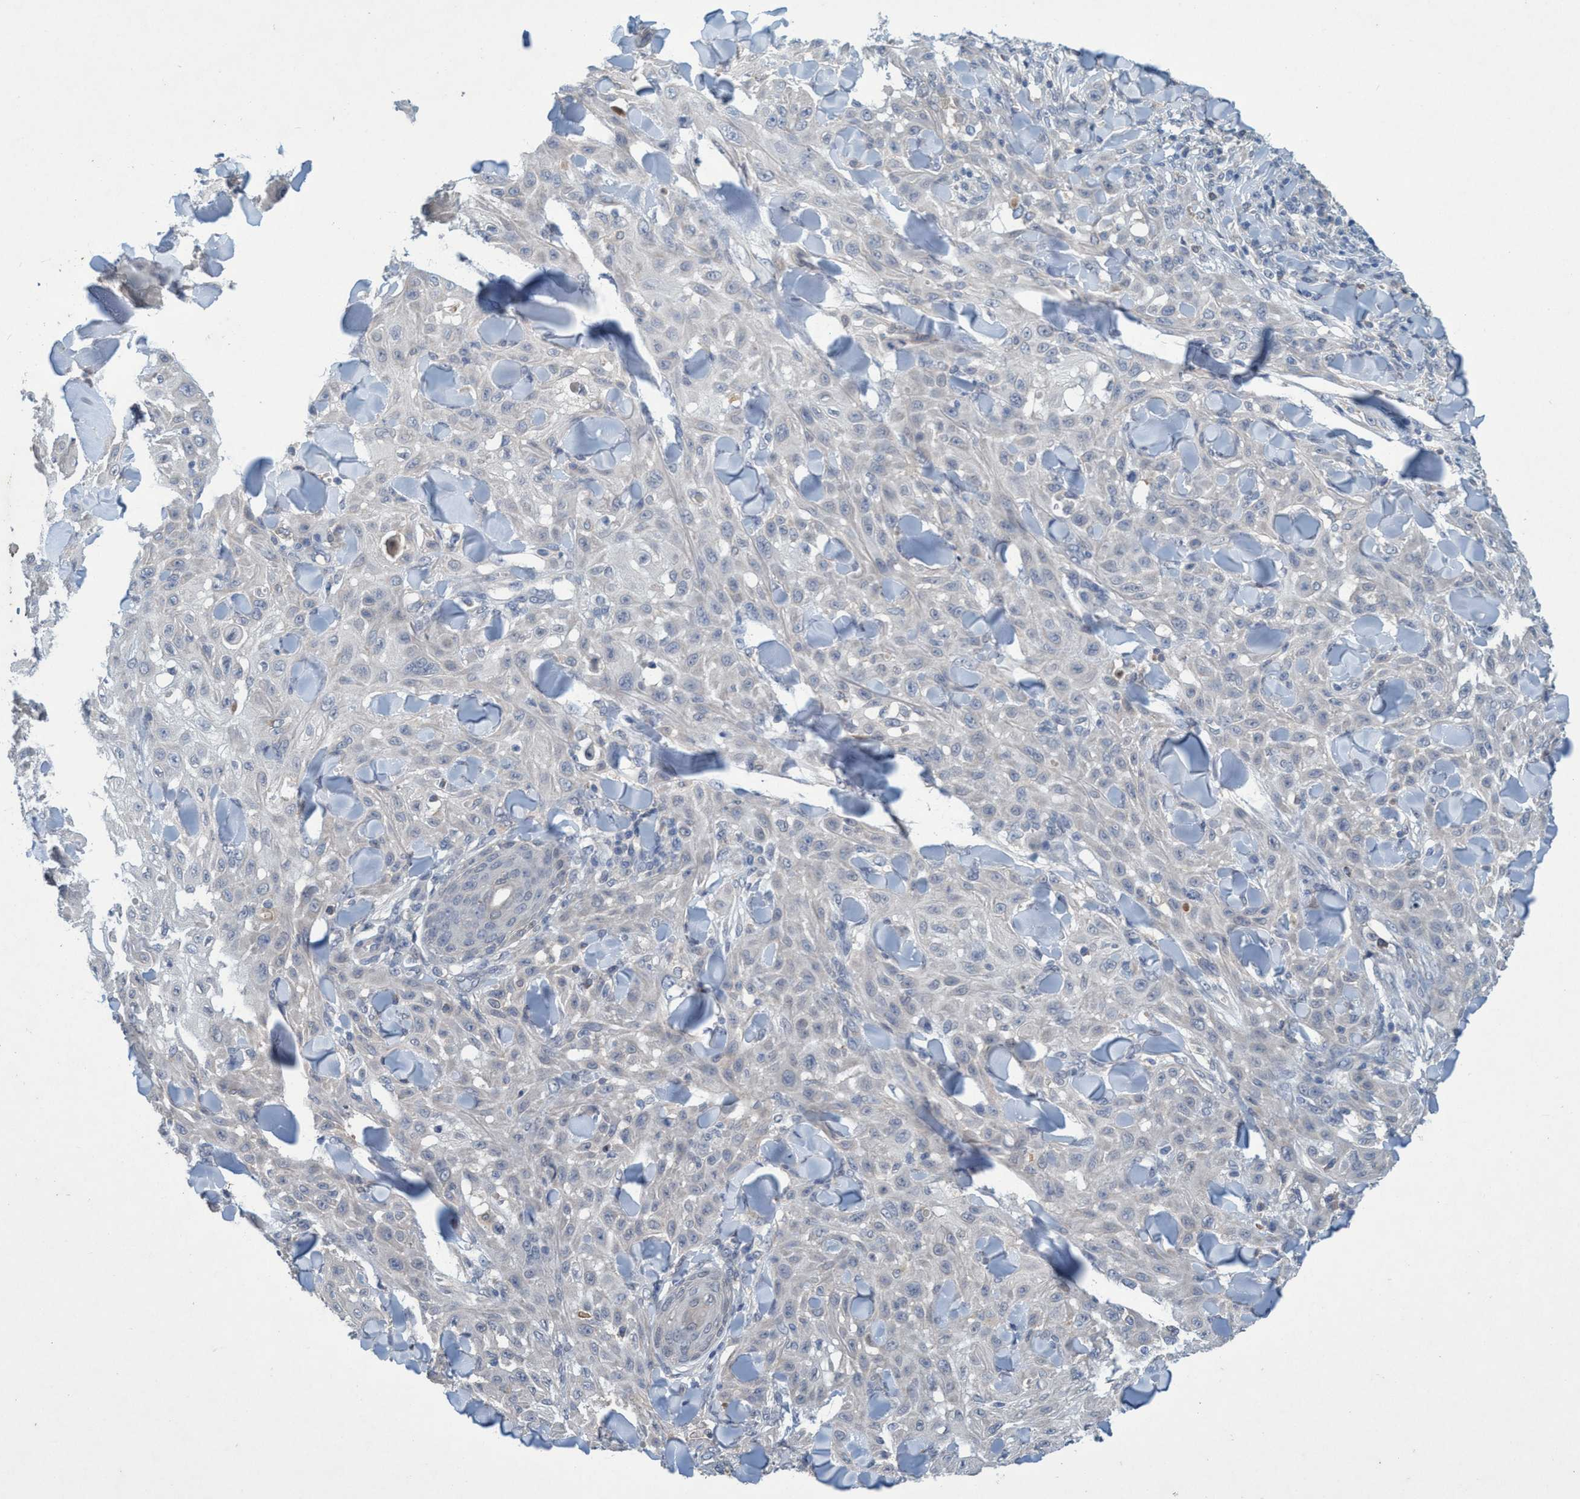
{"staining": {"intensity": "negative", "quantity": "none", "location": "none"}, "tissue": "skin cancer", "cell_type": "Tumor cells", "image_type": "cancer", "snomed": [{"axis": "morphology", "description": "Squamous cell carcinoma, NOS"}, {"axis": "topography", "description": "Skin"}], "caption": "A high-resolution photomicrograph shows immunohistochemistry (IHC) staining of skin squamous cell carcinoma, which exhibits no significant expression in tumor cells.", "gene": "RNF208", "patient": {"sex": "male", "age": 24}}